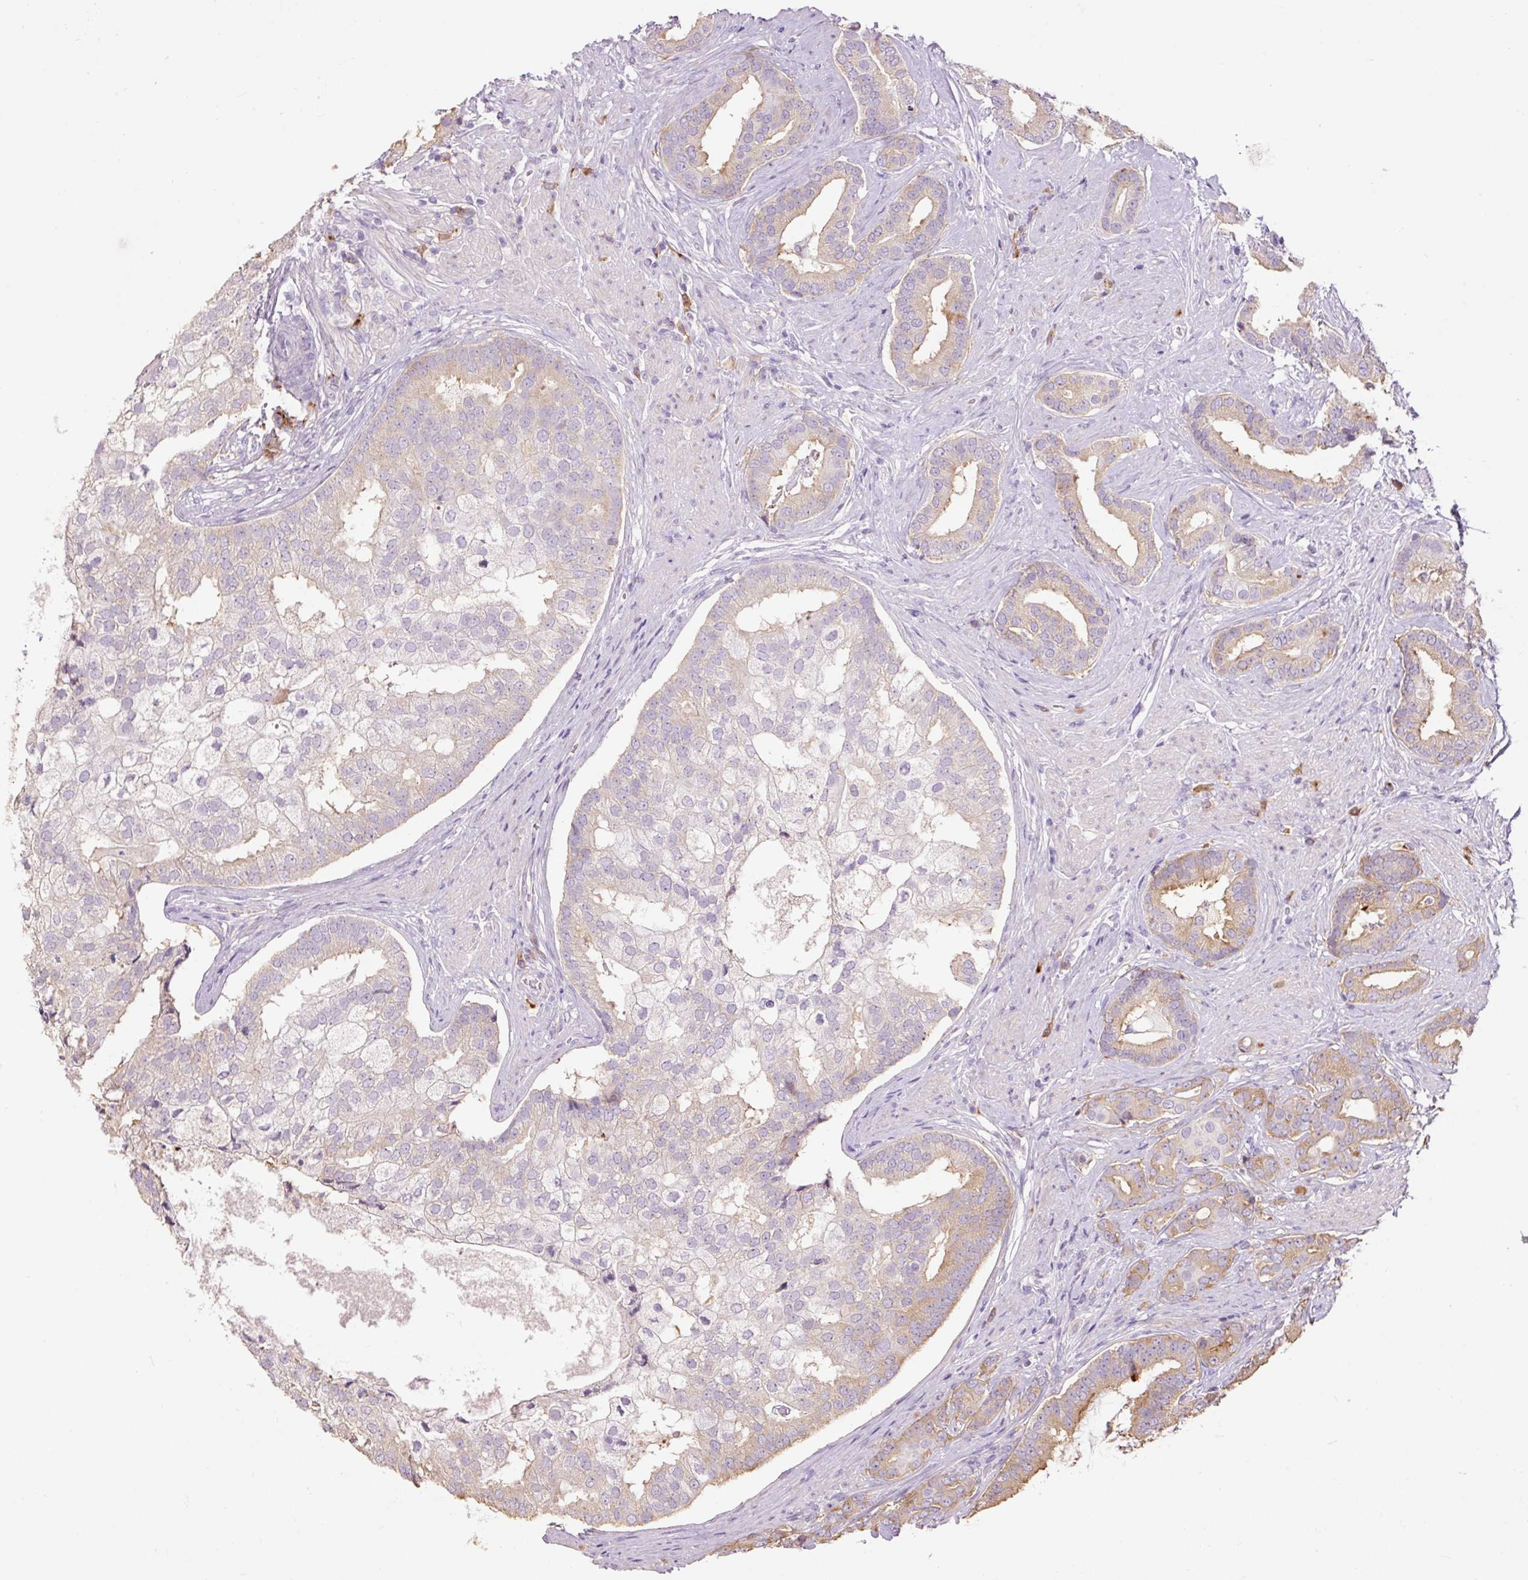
{"staining": {"intensity": "weak", "quantity": "25%-75%", "location": "cytoplasmic/membranous"}, "tissue": "prostate cancer", "cell_type": "Tumor cells", "image_type": "cancer", "snomed": [{"axis": "morphology", "description": "Adenocarcinoma, High grade"}, {"axis": "topography", "description": "Prostate"}], "caption": "A brown stain labels weak cytoplasmic/membranous positivity of a protein in human prostate cancer tumor cells. (IHC, brightfield microscopy, high magnification).", "gene": "HAX1", "patient": {"sex": "male", "age": 55}}